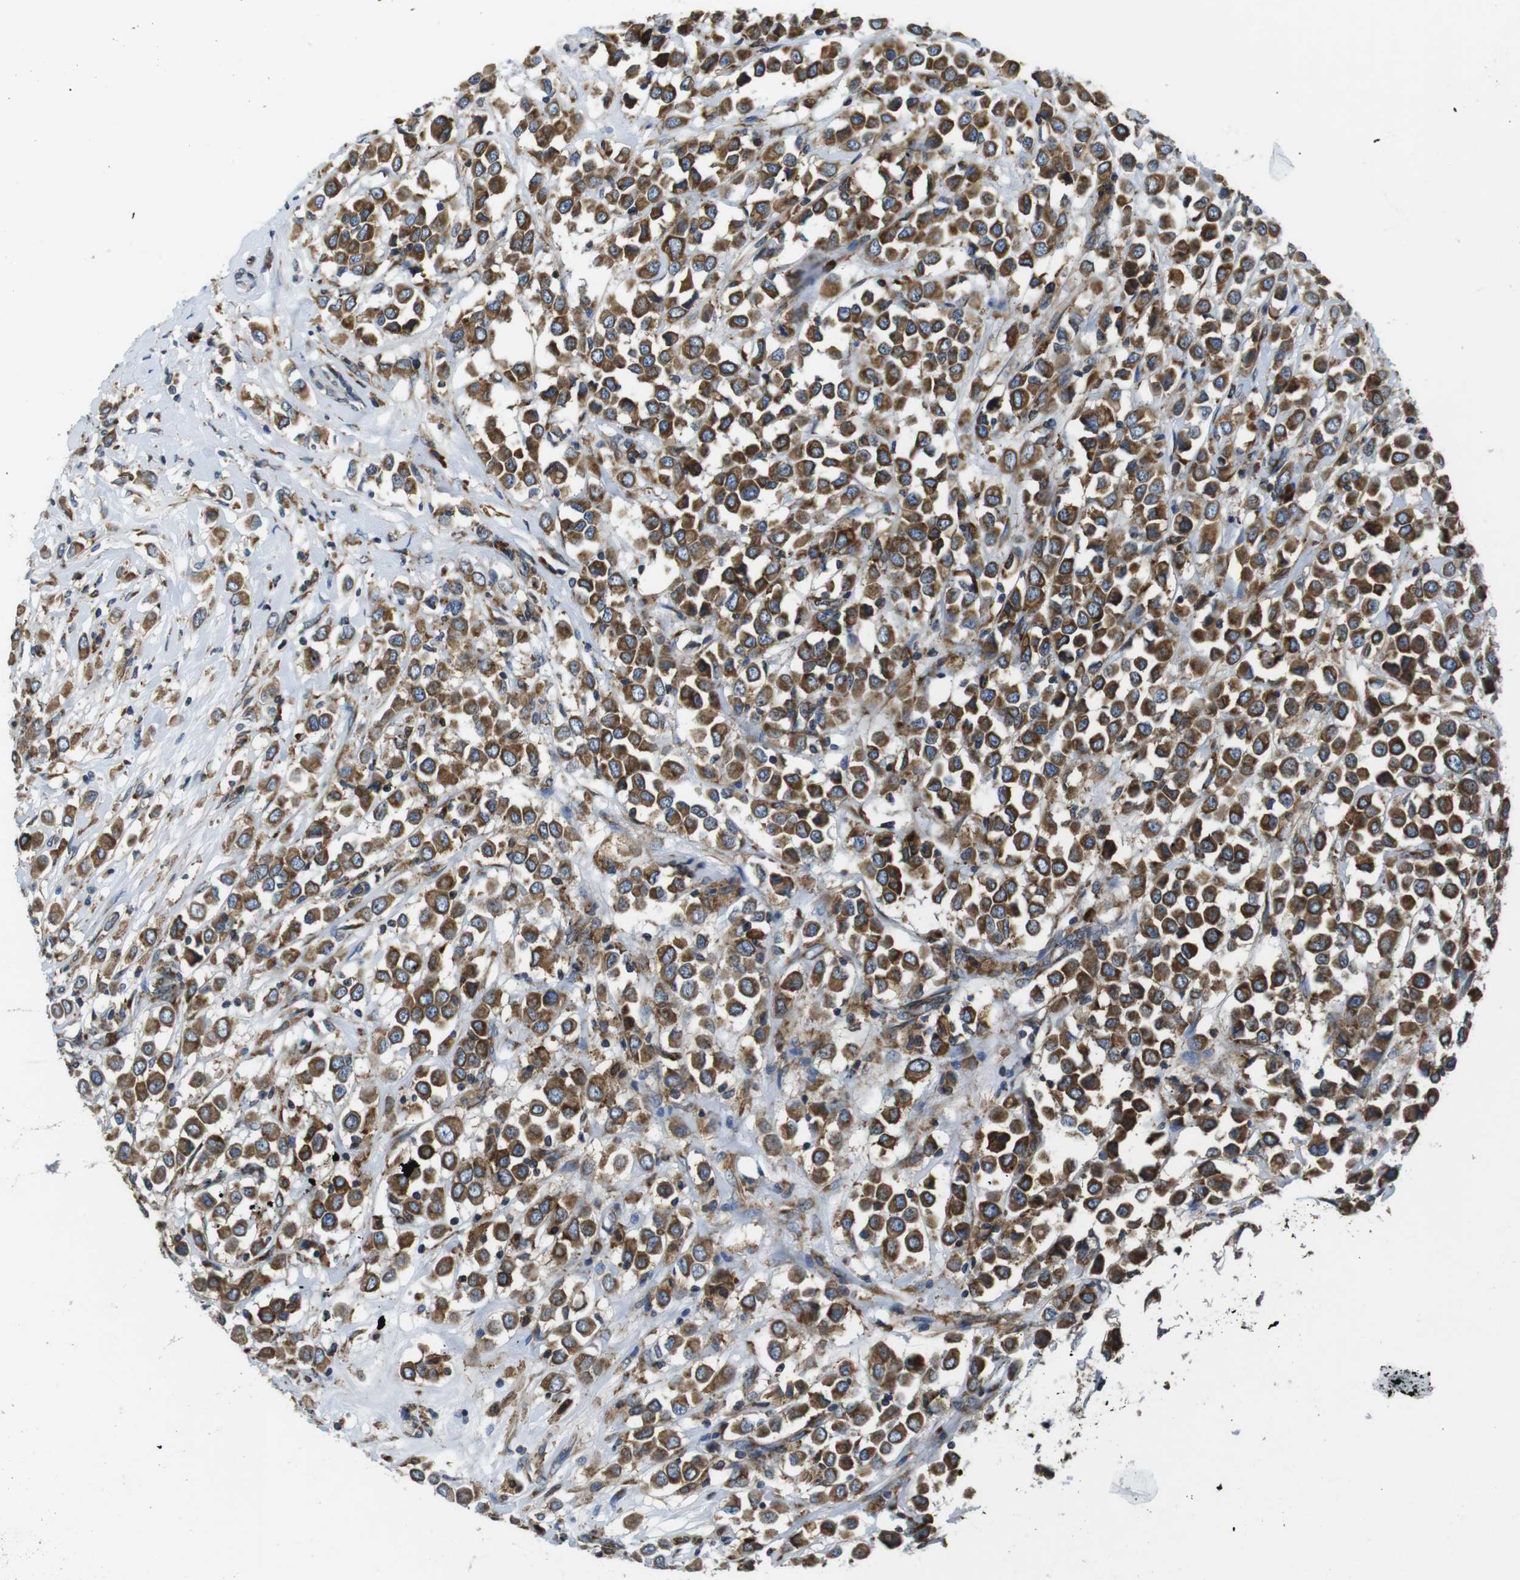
{"staining": {"intensity": "moderate", "quantity": ">75%", "location": "cytoplasmic/membranous"}, "tissue": "breast cancer", "cell_type": "Tumor cells", "image_type": "cancer", "snomed": [{"axis": "morphology", "description": "Duct carcinoma"}, {"axis": "topography", "description": "Breast"}], "caption": "Moderate cytoplasmic/membranous expression for a protein is appreciated in approximately >75% of tumor cells of breast invasive ductal carcinoma using immunohistochemistry (IHC).", "gene": "UGGT1", "patient": {"sex": "female", "age": 61}}